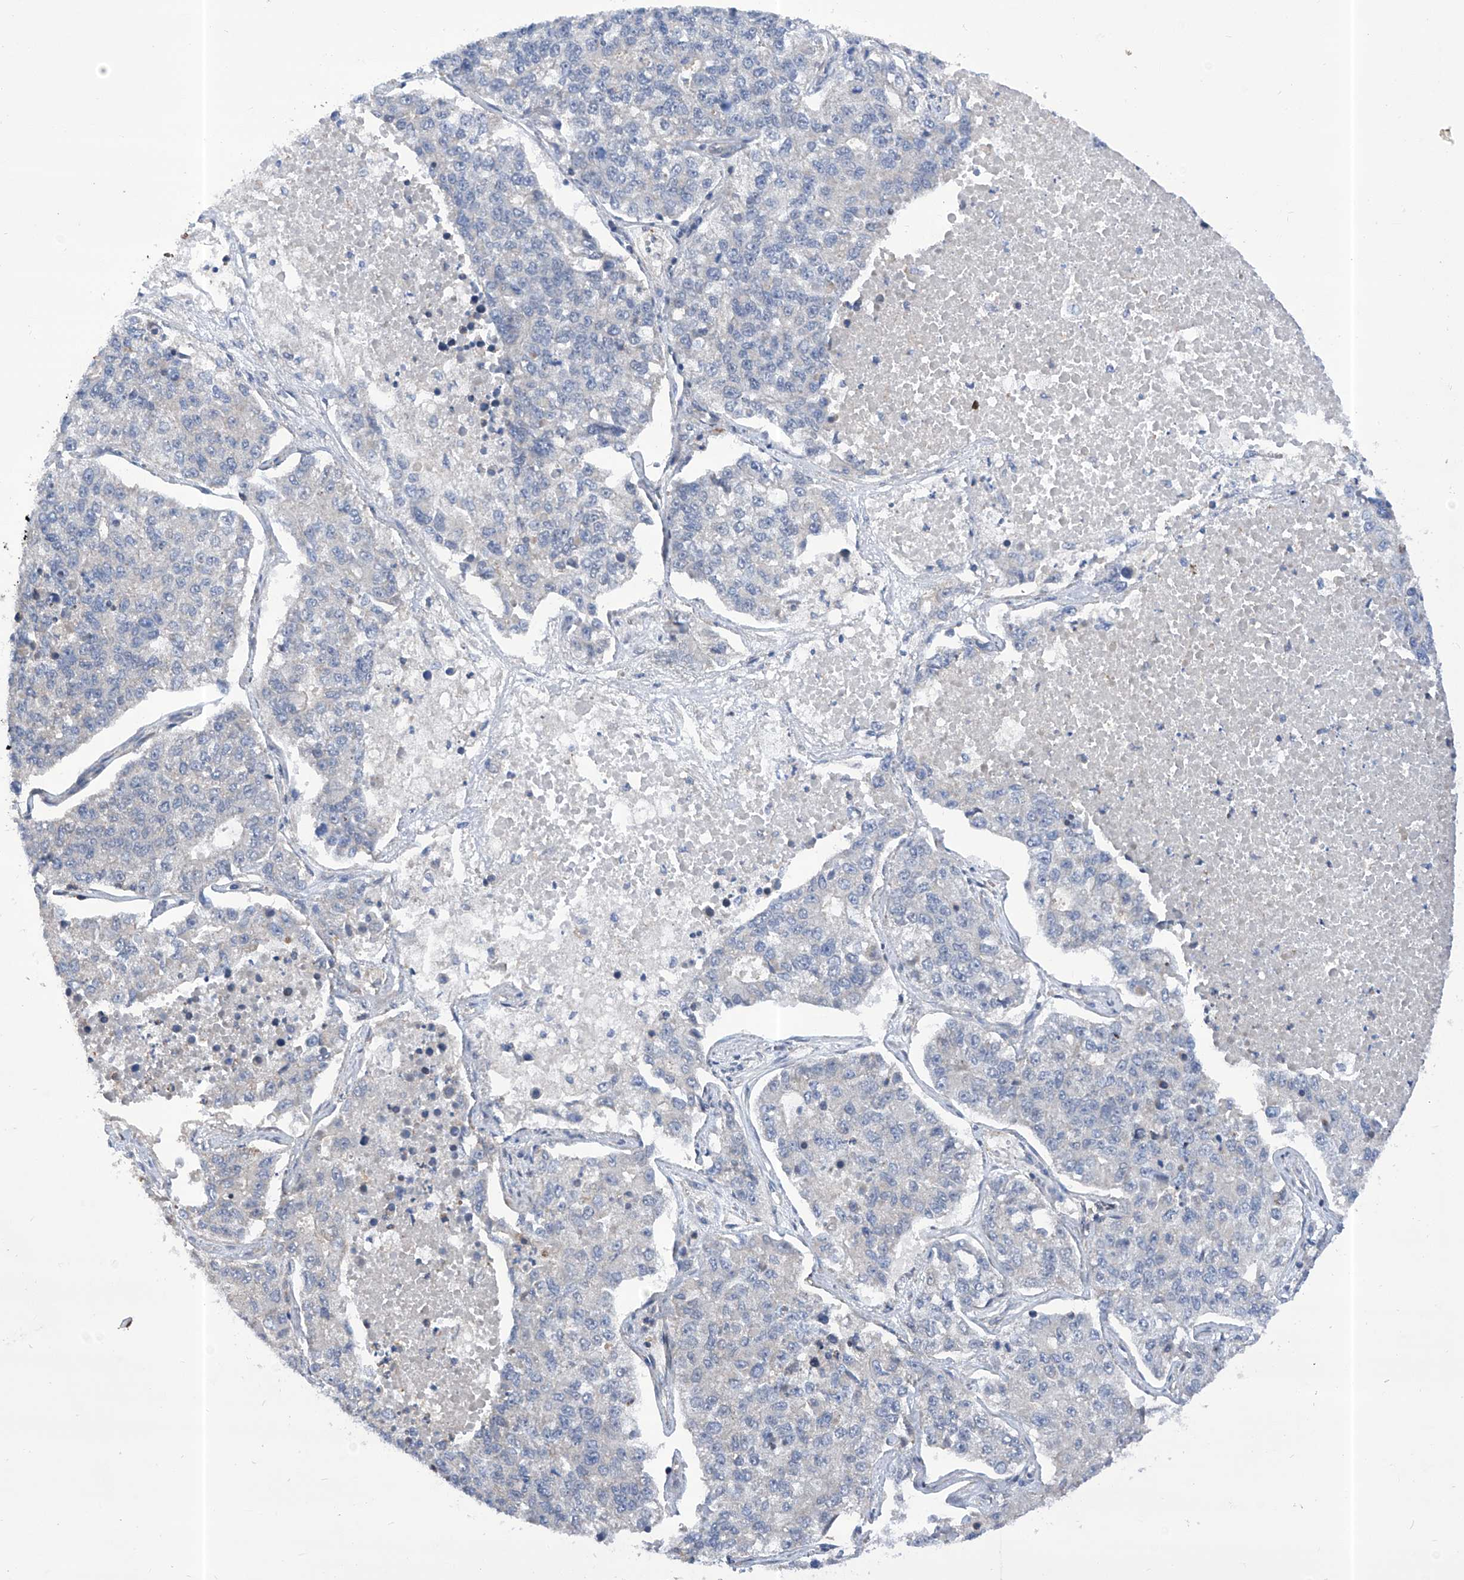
{"staining": {"intensity": "negative", "quantity": "none", "location": "none"}, "tissue": "lung cancer", "cell_type": "Tumor cells", "image_type": "cancer", "snomed": [{"axis": "morphology", "description": "Adenocarcinoma, NOS"}, {"axis": "topography", "description": "Lung"}], "caption": "Immunohistochemistry (IHC) of human lung cancer displays no expression in tumor cells.", "gene": "KIFC2", "patient": {"sex": "male", "age": 49}}